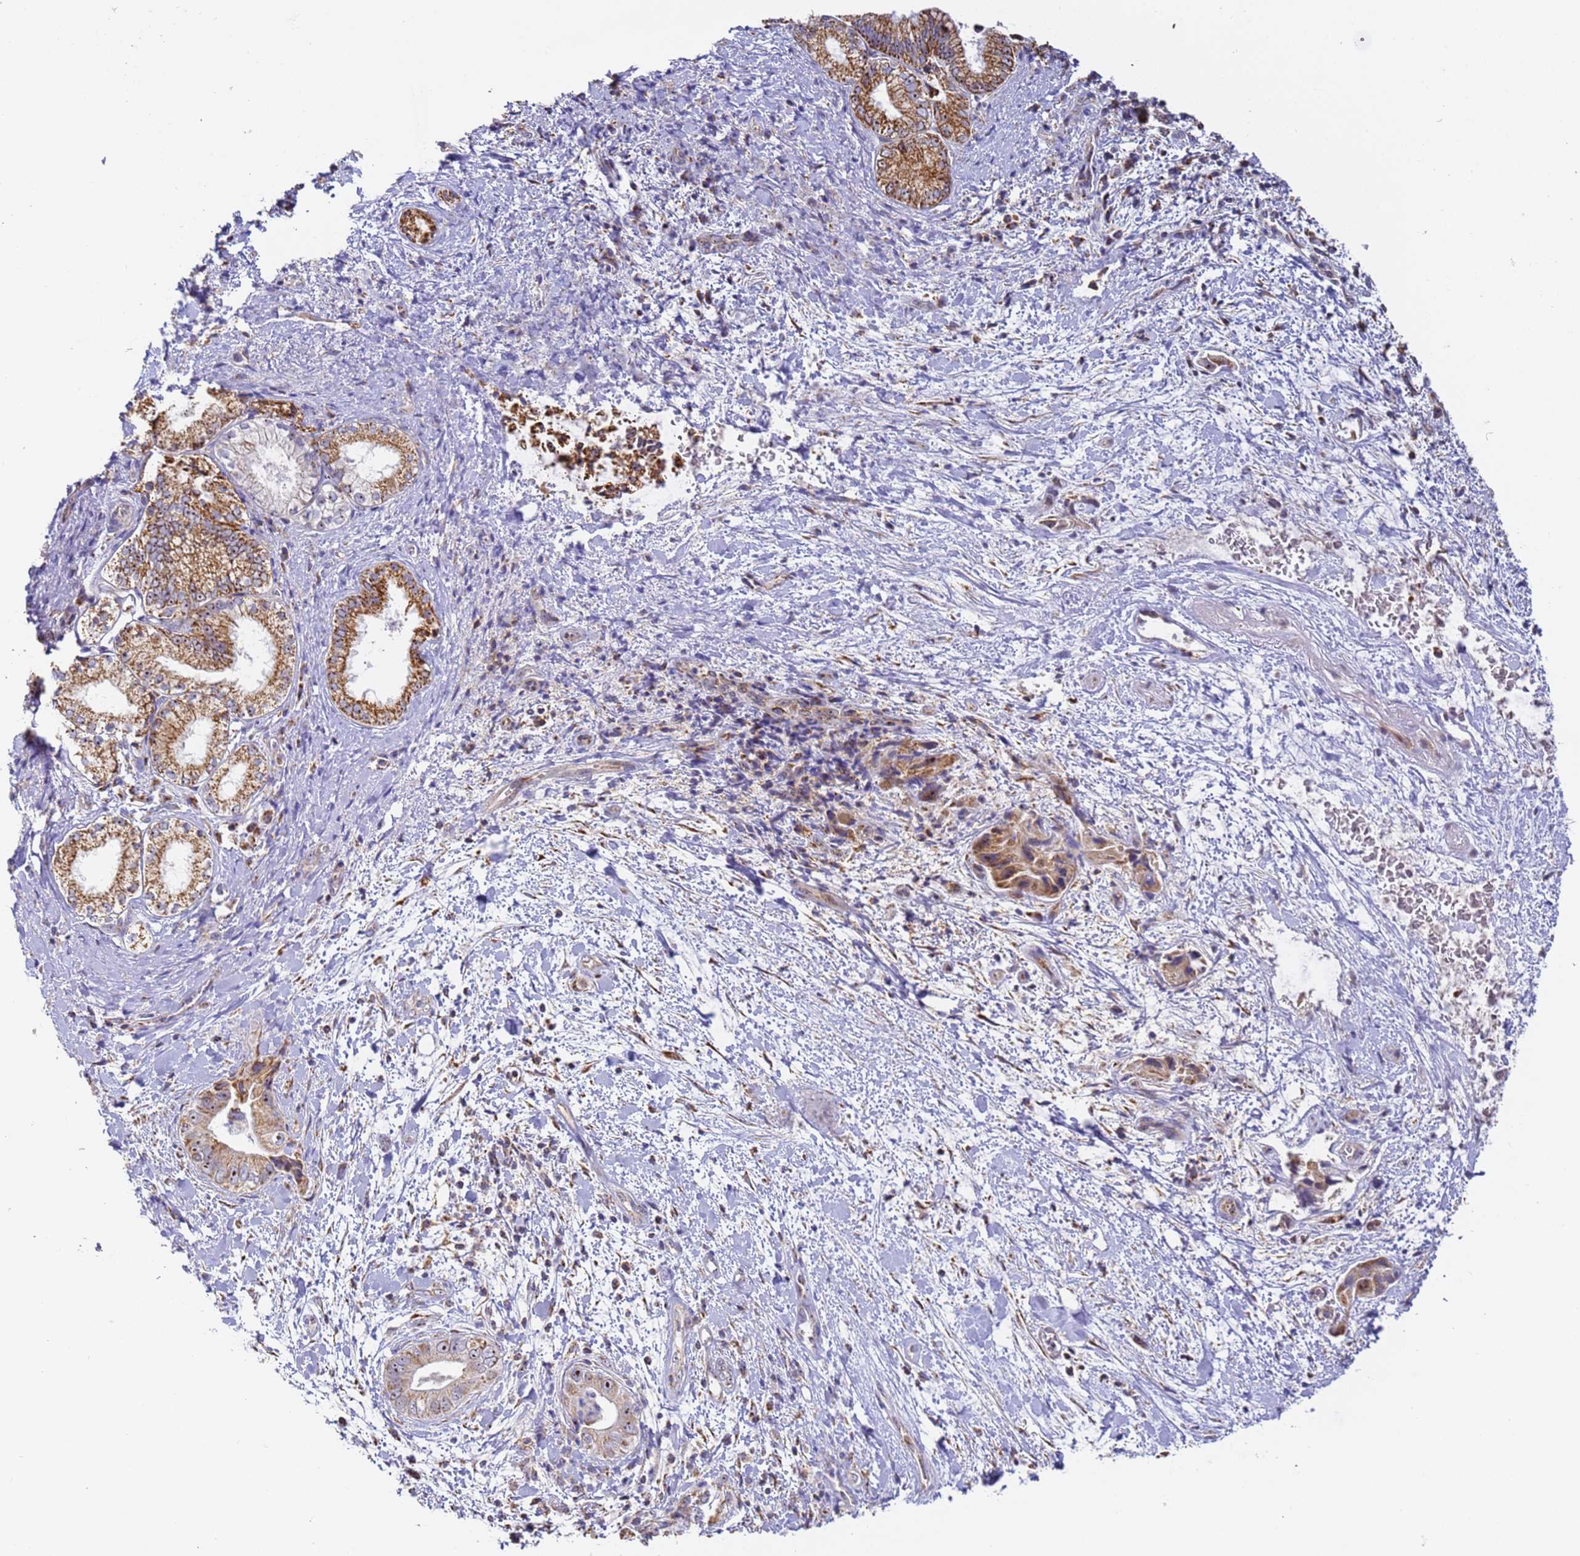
{"staining": {"intensity": "moderate", "quantity": ">75%", "location": "cytoplasmic/membranous,nuclear"}, "tissue": "pancreatic cancer", "cell_type": "Tumor cells", "image_type": "cancer", "snomed": [{"axis": "morphology", "description": "Adenocarcinoma, NOS"}, {"axis": "topography", "description": "Pancreas"}], "caption": "About >75% of tumor cells in pancreatic cancer reveal moderate cytoplasmic/membranous and nuclear protein expression as visualized by brown immunohistochemical staining.", "gene": "FRG2C", "patient": {"sex": "female", "age": 78}}